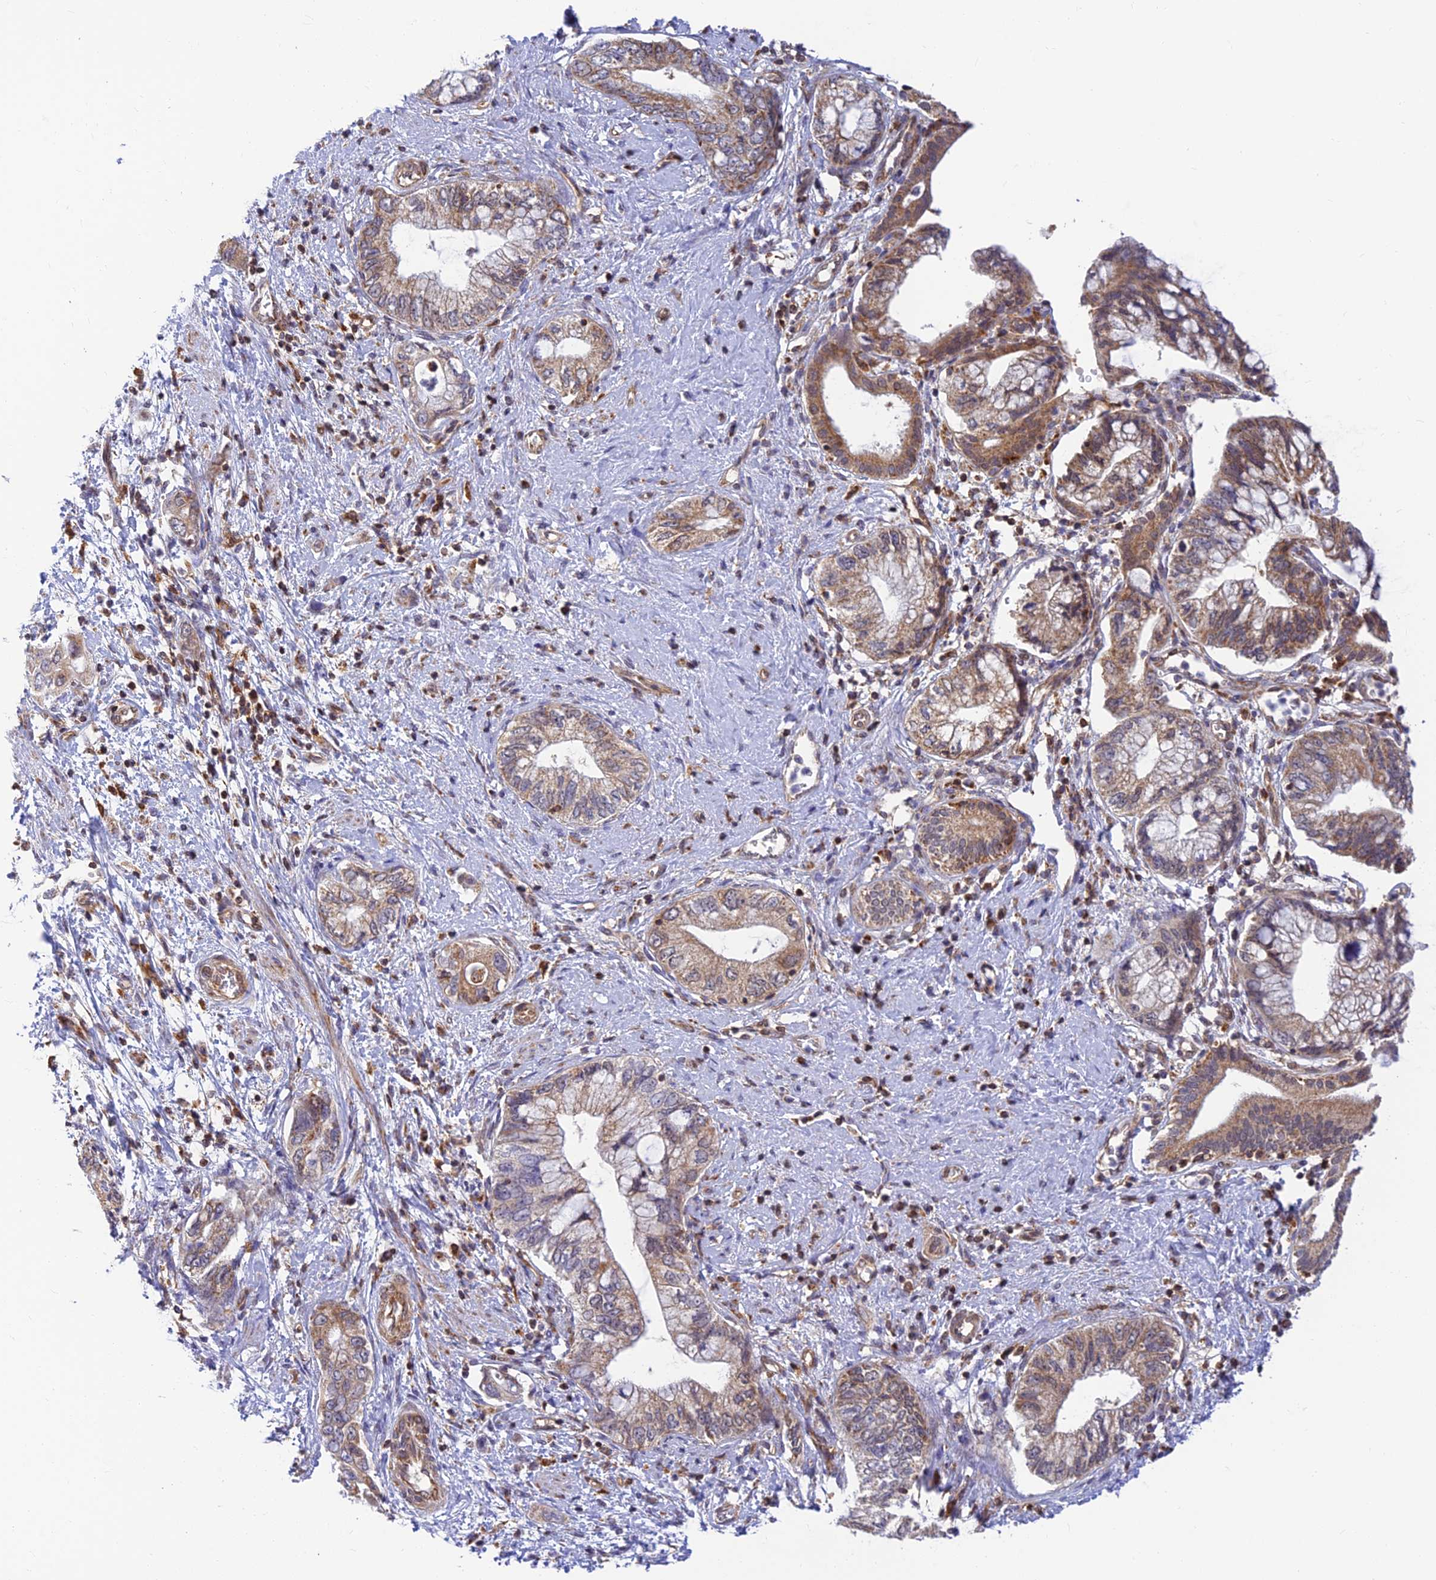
{"staining": {"intensity": "moderate", "quantity": "25%-75%", "location": "cytoplasmic/membranous"}, "tissue": "pancreatic cancer", "cell_type": "Tumor cells", "image_type": "cancer", "snomed": [{"axis": "morphology", "description": "Adenocarcinoma, NOS"}, {"axis": "topography", "description": "Pancreas"}], "caption": "Immunohistochemistry (DAB) staining of pancreatic cancer shows moderate cytoplasmic/membranous protein expression in approximately 25%-75% of tumor cells.", "gene": "LYSMD2", "patient": {"sex": "female", "age": 73}}